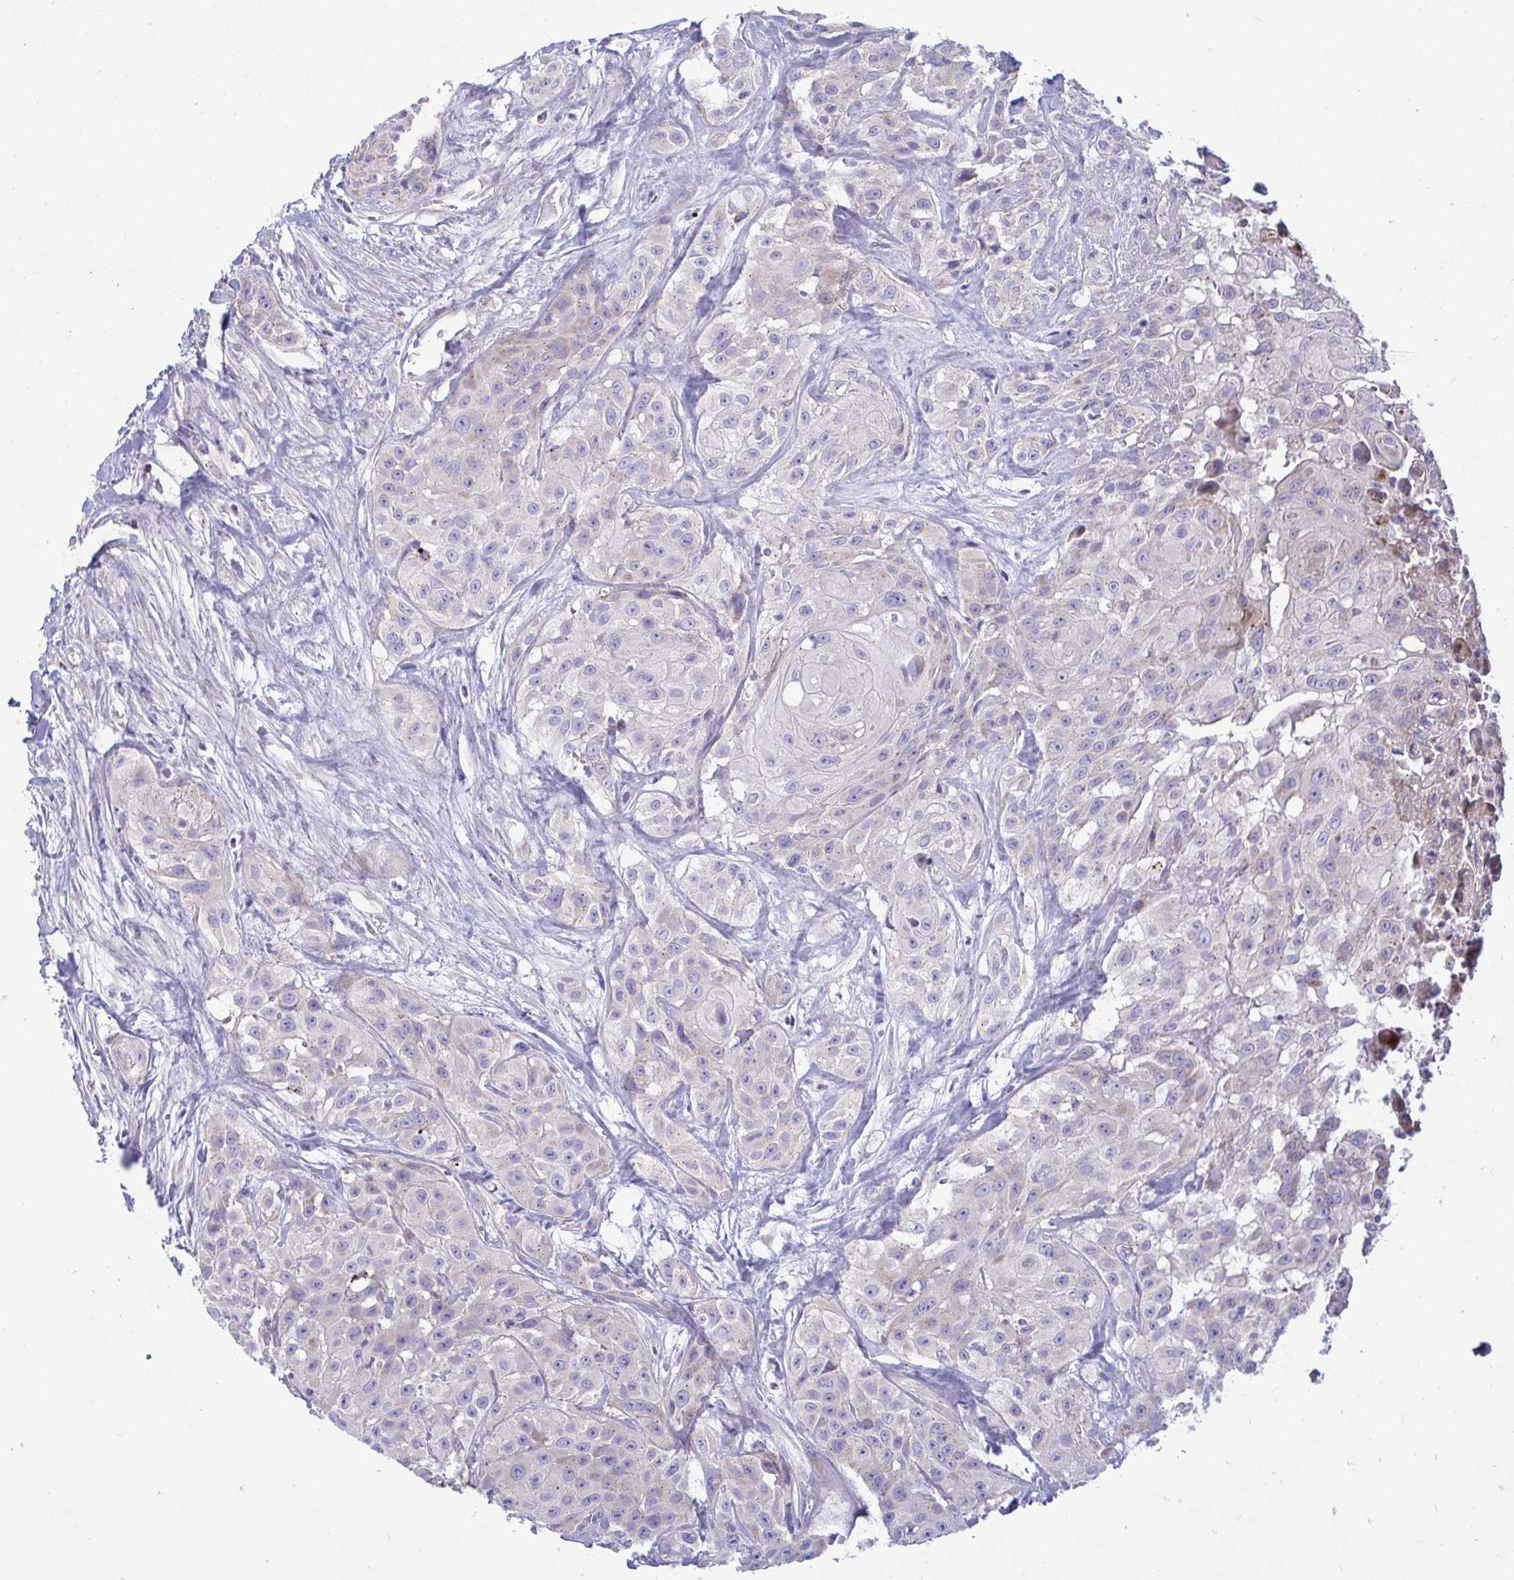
{"staining": {"intensity": "negative", "quantity": "none", "location": "none"}, "tissue": "head and neck cancer", "cell_type": "Tumor cells", "image_type": "cancer", "snomed": [{"axis": "morphology", "description": "Squamous cell carcinoma, NOS"}, {"axis": "topography", "description": "Head-Neck"}], "caption": "This is an immunohistochemistry photomicrograph of human head and neck cancer (squamous cell carcinoma). There is no expression in tumor cells.", "gene": "MRPS16", "patient": {"sex": "male", "age": 83}}